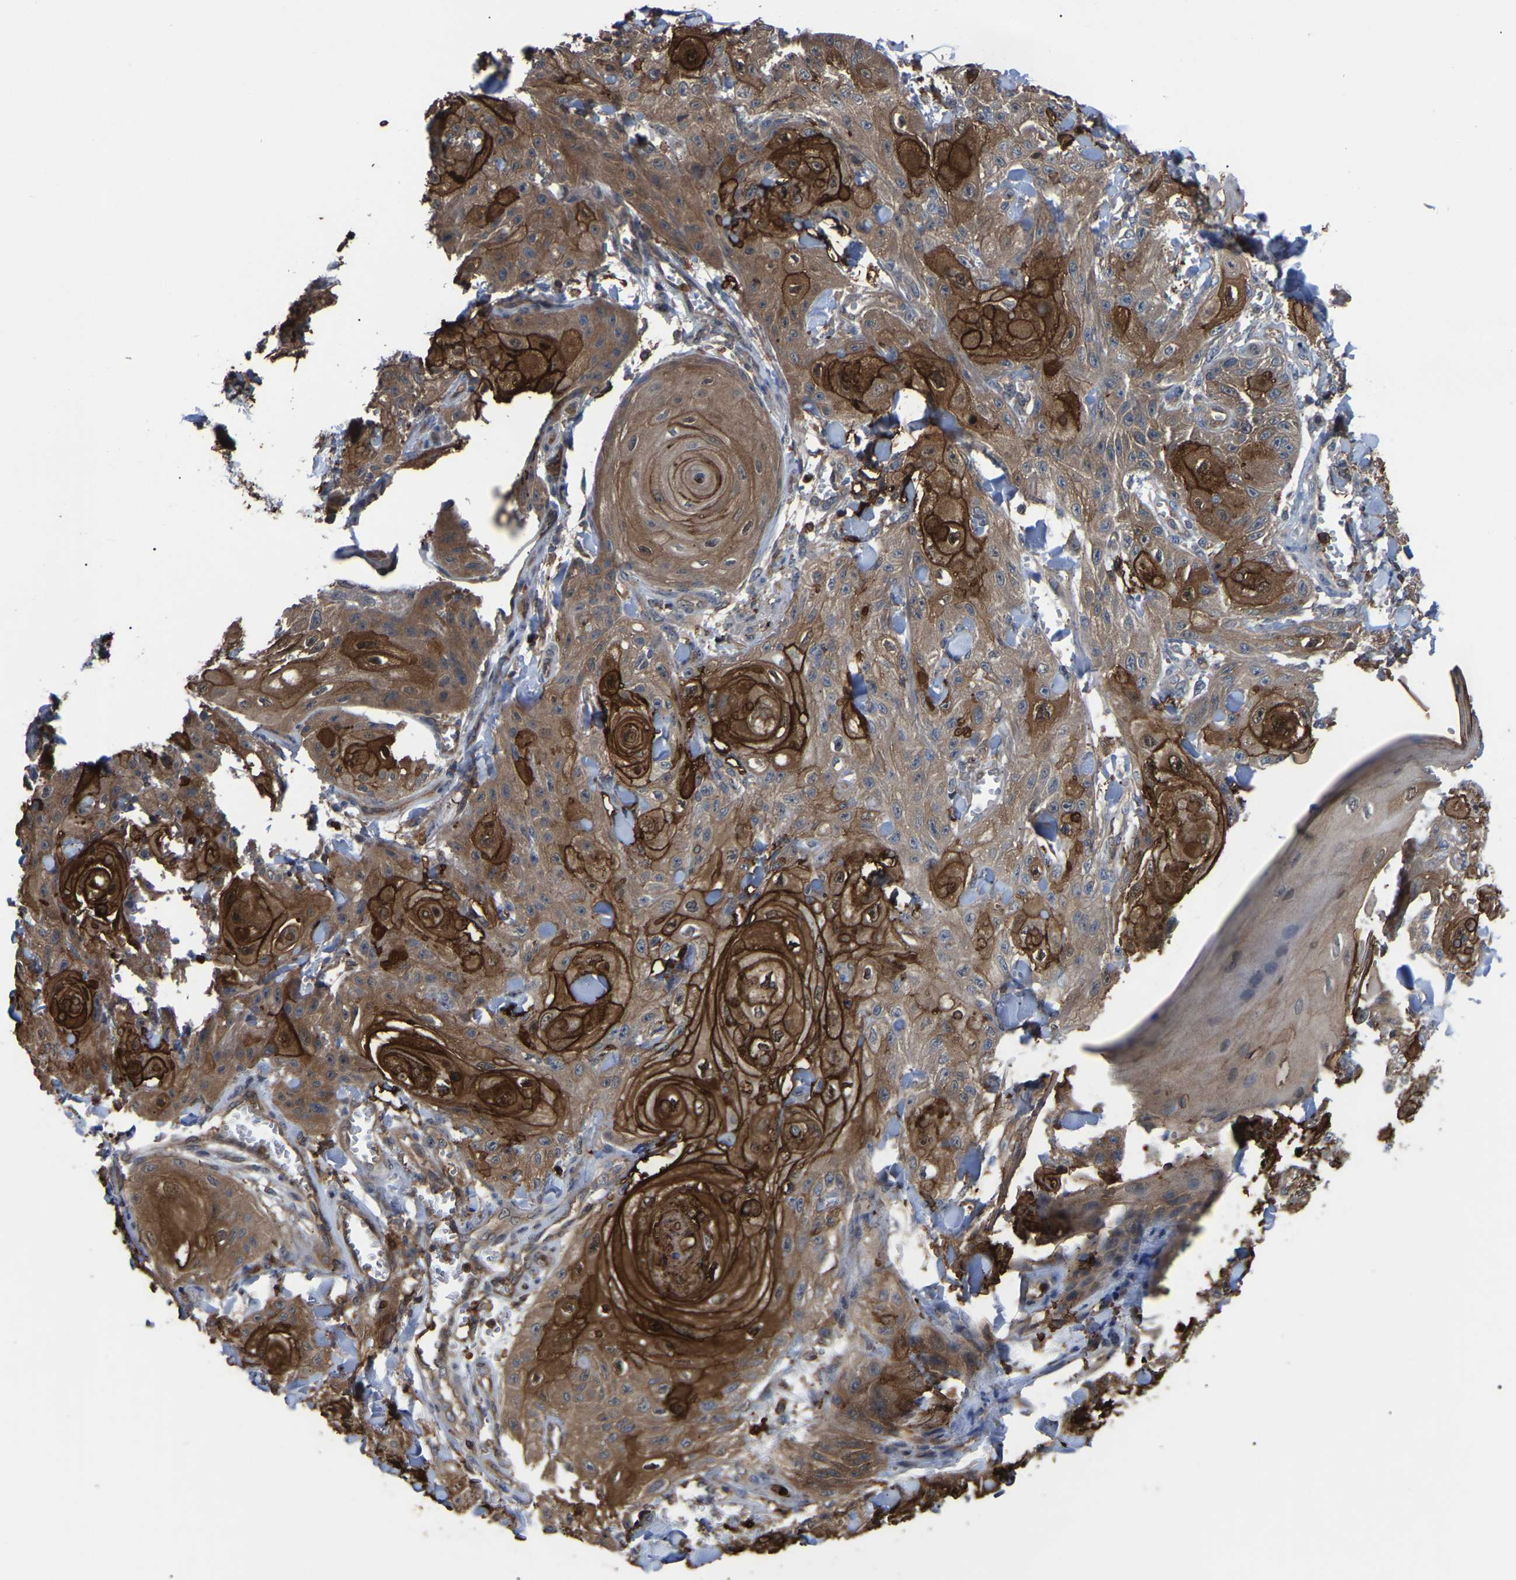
{"staining": {"intensity": "strong", "quantity": ">75%", "location": "cytoplasmic/membranous"}, "tissue": "skin cancer", "cell_type": "Tumor cells", "image_type": "cancer", "snomed": [{"axis": "morphology", "description": "Squamous cell carcinoma, NOS"}, {"axis": "topography", "description": "Skin"}], "caption": "The histopathology image displays a brown stain indicating the presence of a protein in the cytoplasmic/membranous of tumor cells in skin cancer (squamous cell carcinoma). (IHC, brightfield microscopy, high magnification).", "gene": "CIT", "patient": {"sex": "male", "age": 74}}